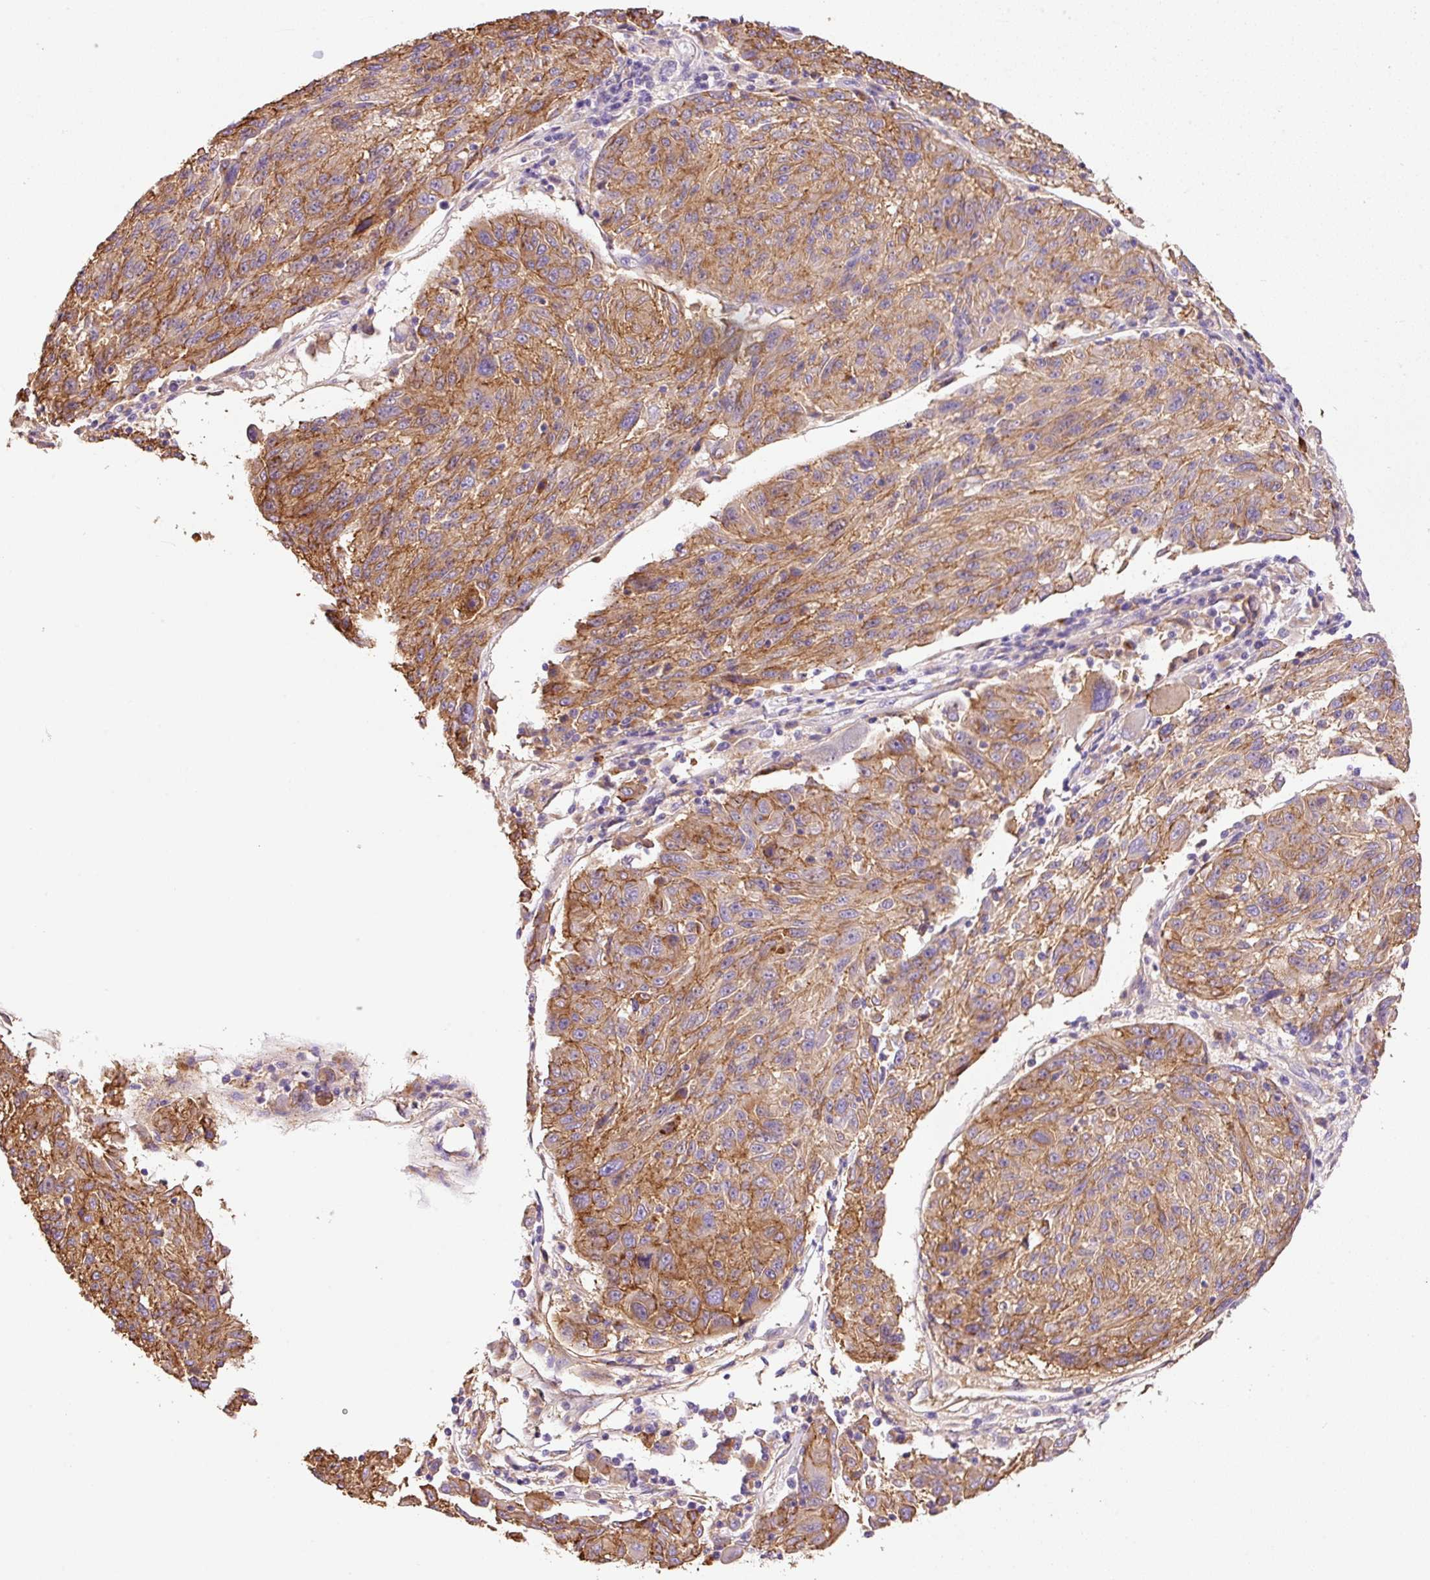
{"staining": {"intensity": "moderate", "quantity": ">75%", "location": "cytoplasmic/membranous"}, "tissue": "melanoma", "cell_type": "Tumor cells", "image_type": "cancer", "snomed": [{"axis": "morphology", "description": "Malignant melanoma, NOS"}, {"axis": "topography", "description": "Skin"}], "caption": "Immunohistochemistry (IHC) of malignant melanoma exhibits medium levels of moderate cytoplasmic/membranous positivity in about >75% of tumor cells.", "gene": "TMC8", "patient": {"sex": "male", "age": 53}}